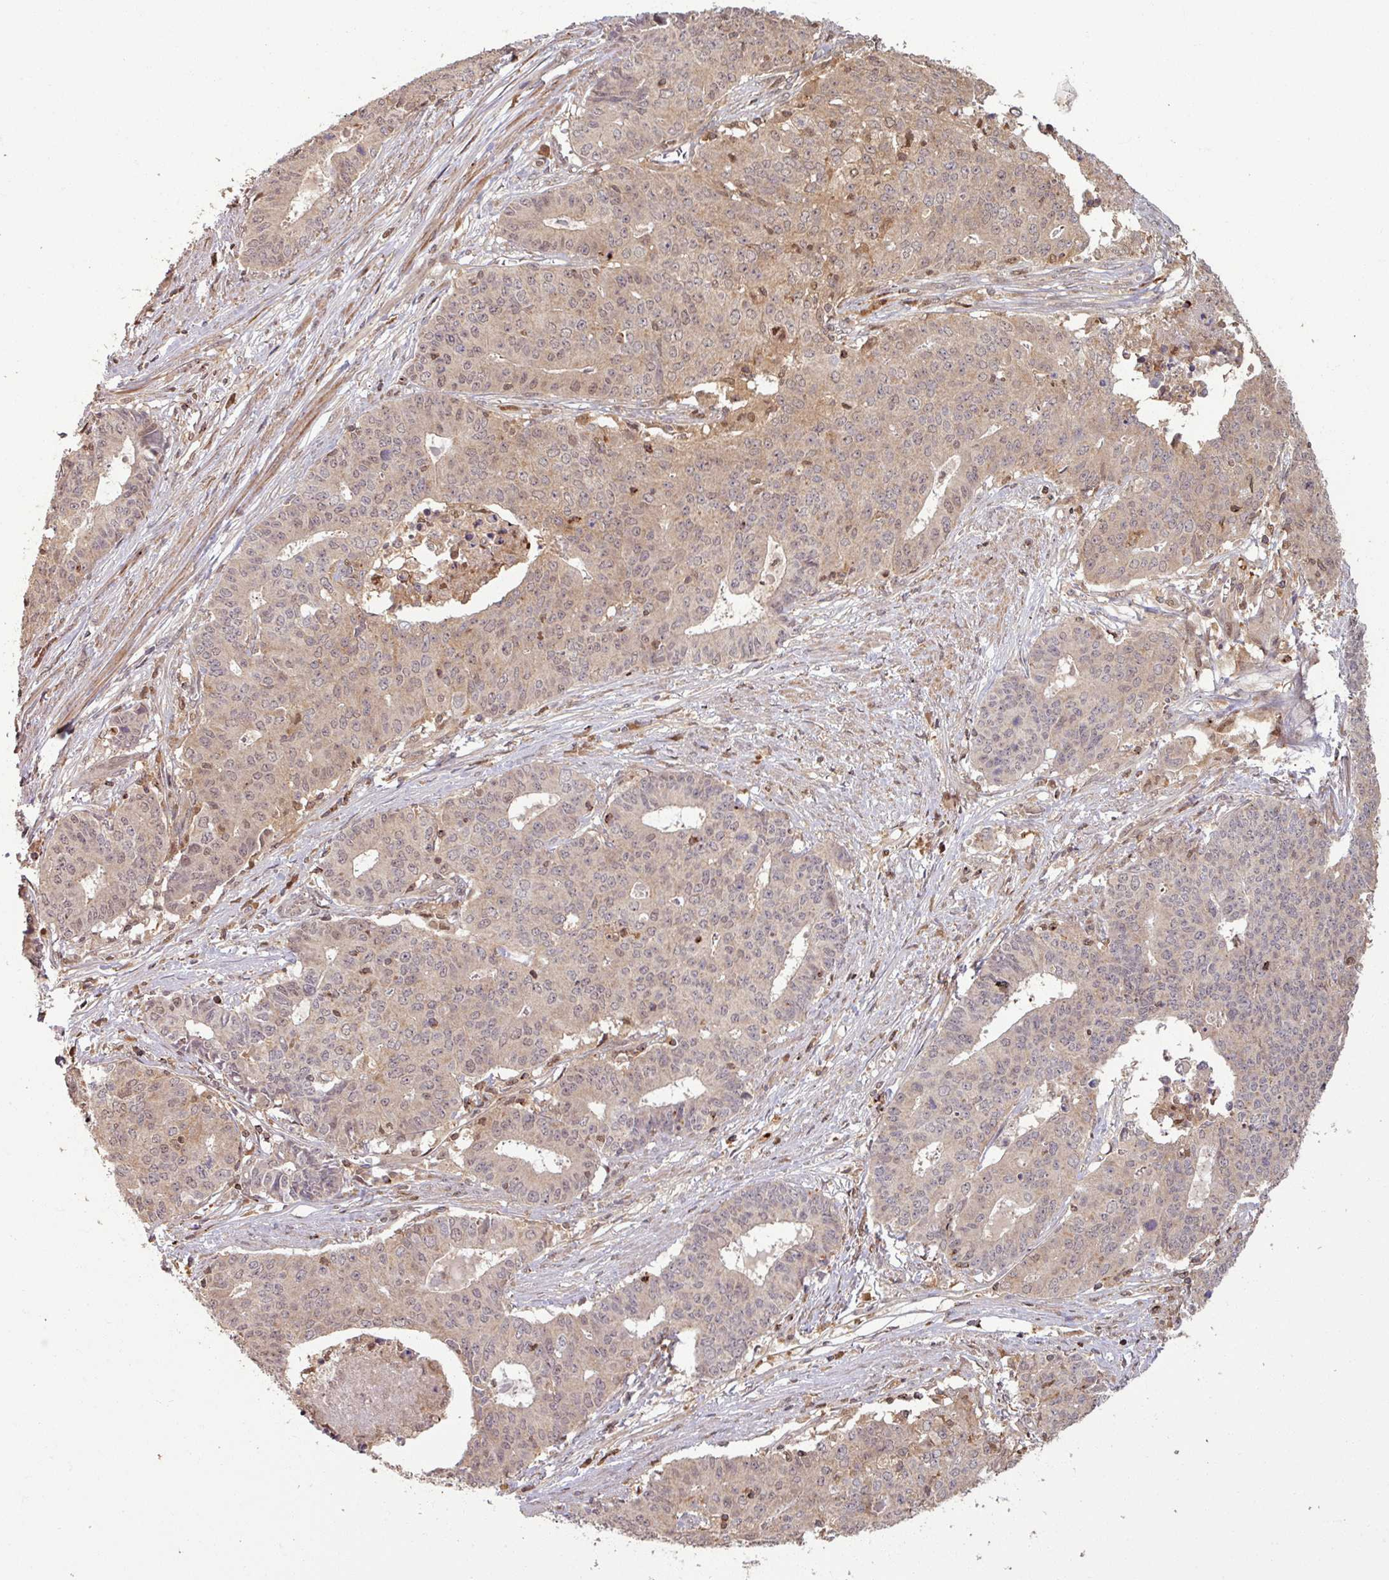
{"staining": {"intensity": "weak", "quantity": "25%-75%", "location": "nuclear"}, "tissue": "endometrial cancer", "cell_type": "Tumor cells", "image_type": "cancer", "snomed": [{"axis": "morphology", "description": "Adenocarcinoma, NOS"}, {"axis": "topography", "description": "Endometrium"}], "caption": "Tumor cells exhibit weak nuclear expression in about 25%-75% of cells in endometrial cancer (adenocarcinoma). The staining was performed using DAB to visualize the protein expression in brown, while the nuclei were stained in blue with hematoxylin (Magnification: 20x).", "gene": "OR6B1", "patient": {"sex": "female", "age": 59}}